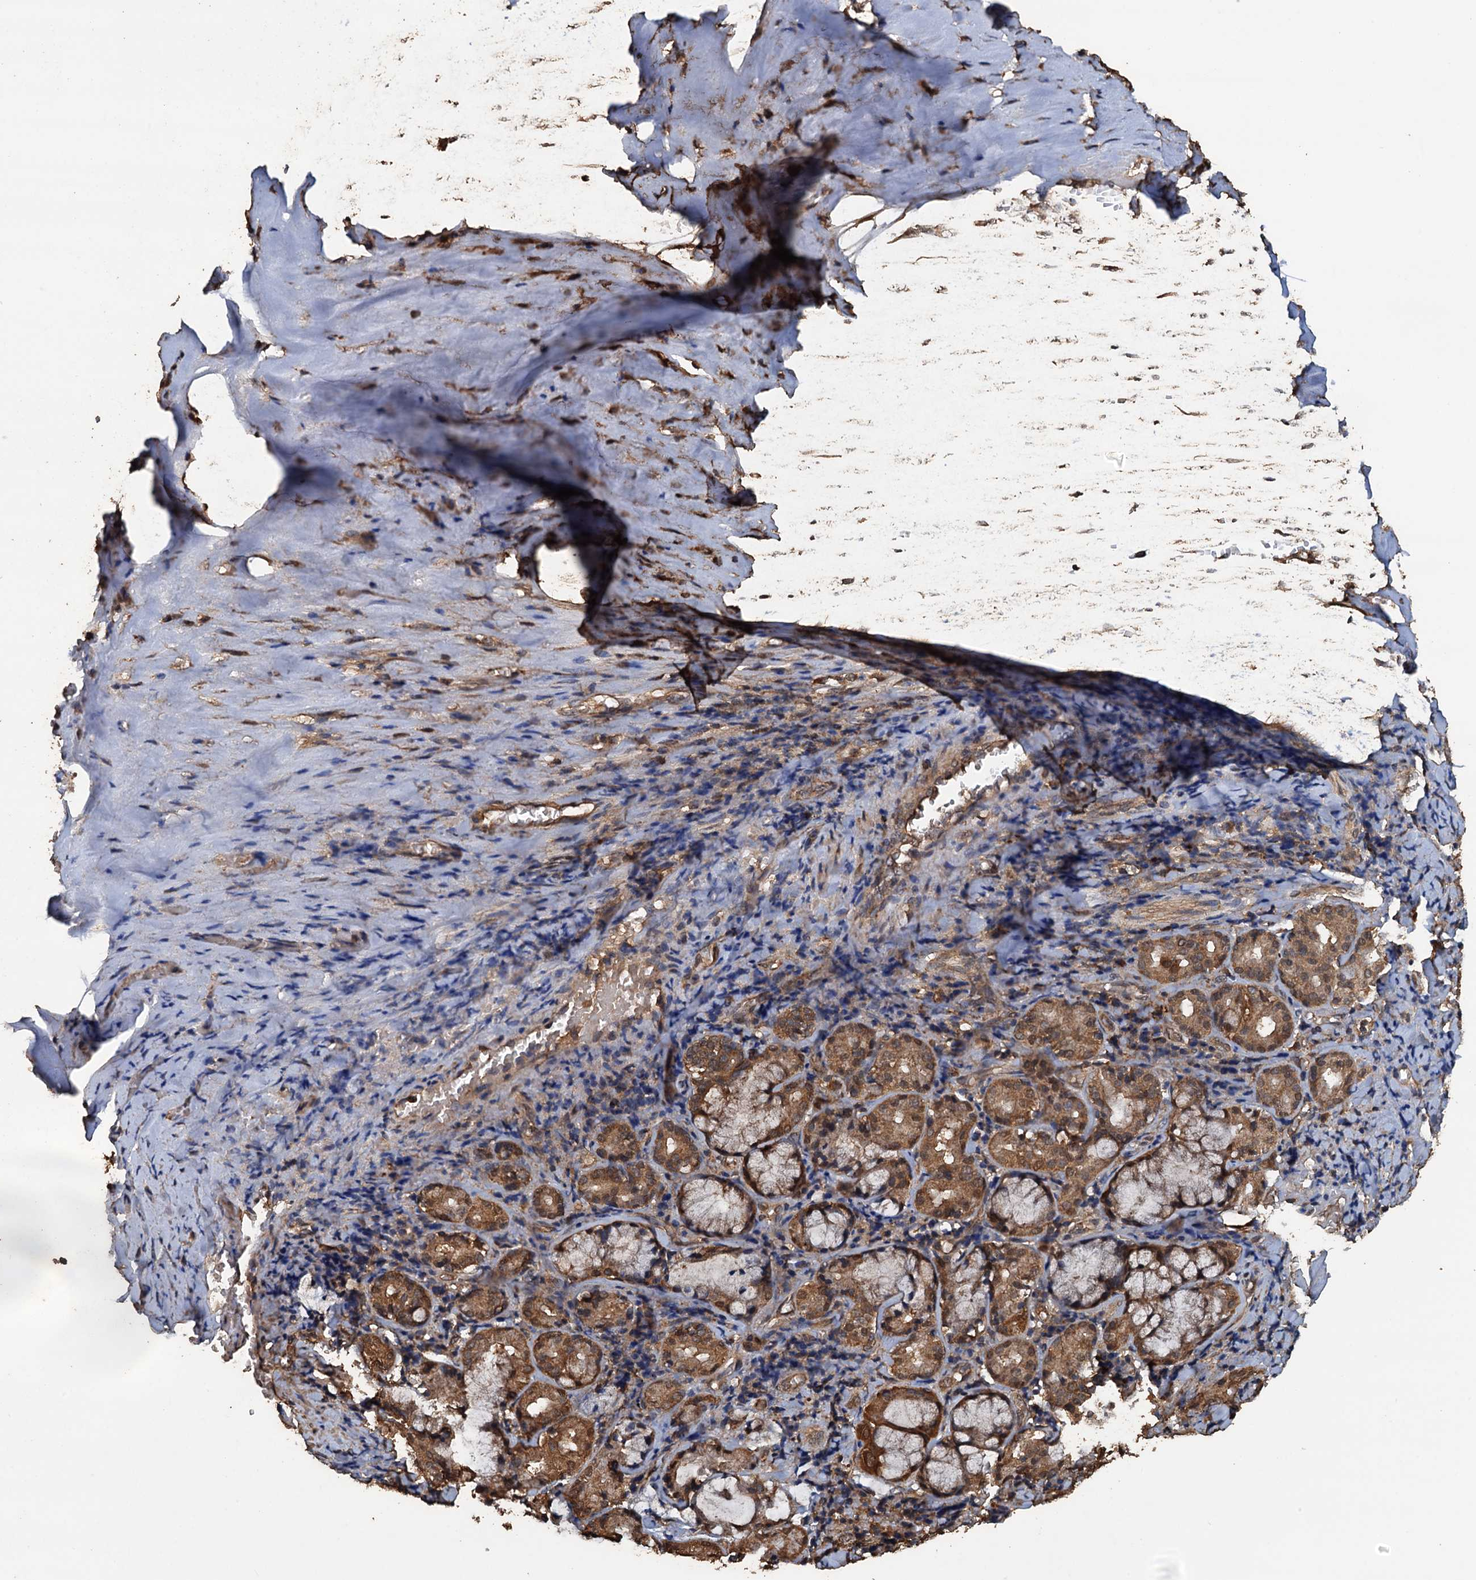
{"staining": {"intensity": "moderate", "quantity": ">75%", "location": "cytoplasmic/membranous"}, "tissue": "adipose tissue", "cell_type": "Adipocytes", "image_type": "normal", "snomed": [{"axis": "morphology", "description": "Normal tissue, NOS"}, {"axis": "morphology", "description": "Basal cell carcinoma"}, {"axis": "topography", "description": "Cartilage tissue"}, {"axis": "topography", "description": "Nasopharynx"}, {"axis": "topography", "description": "Oral tissue"}], "caption": "High-magnification brightfield microscopy of benign adipose tissue stained with DAB (brown) and counterstained with hematoxylin (blue). adipocytes exhibit moderate cytoplasmic/membranous positivity is appreciated in about>75% of cells.", "gene": "PSMD9", "patient": {"sex": "female", "age": 77}}